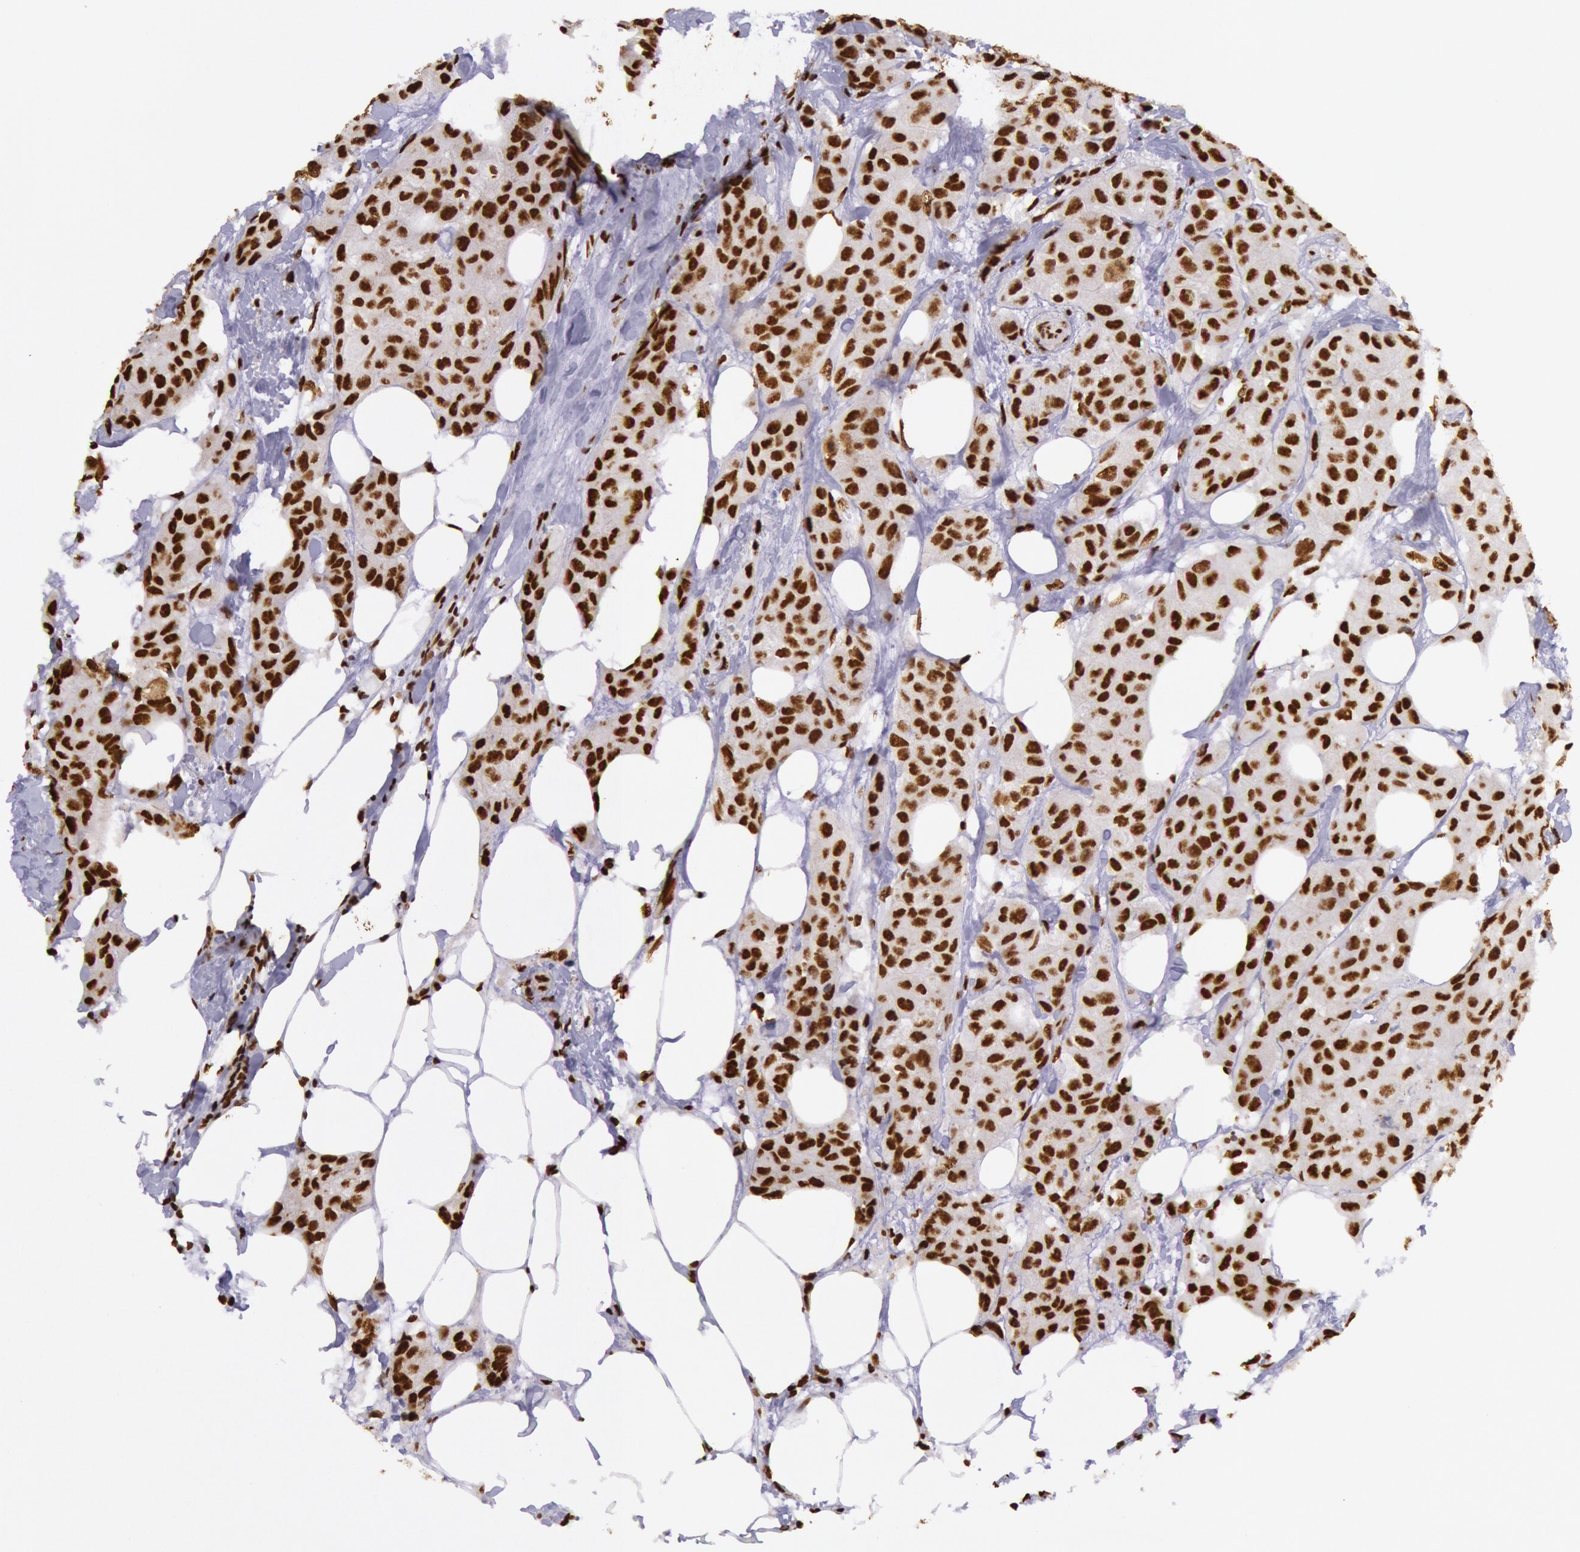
{"staining": {"intensity": "strong", "quantity": ">75%", "location": "nuclear"}, "tissue": "breast cancer", "cell_type": "Tumor cells", "image_type": "cancer", "snomed": [{"axis": "morphology", "description": "Duct carcinoma"}, {"axis": "topography", "description": "Breast"}], "caption": "A brown stain shows strong nuclear staining of a protein in breast cancer tumor cells.", "gene": "HNRNPH2", "patient": {"sex": "female", "age": 68}}